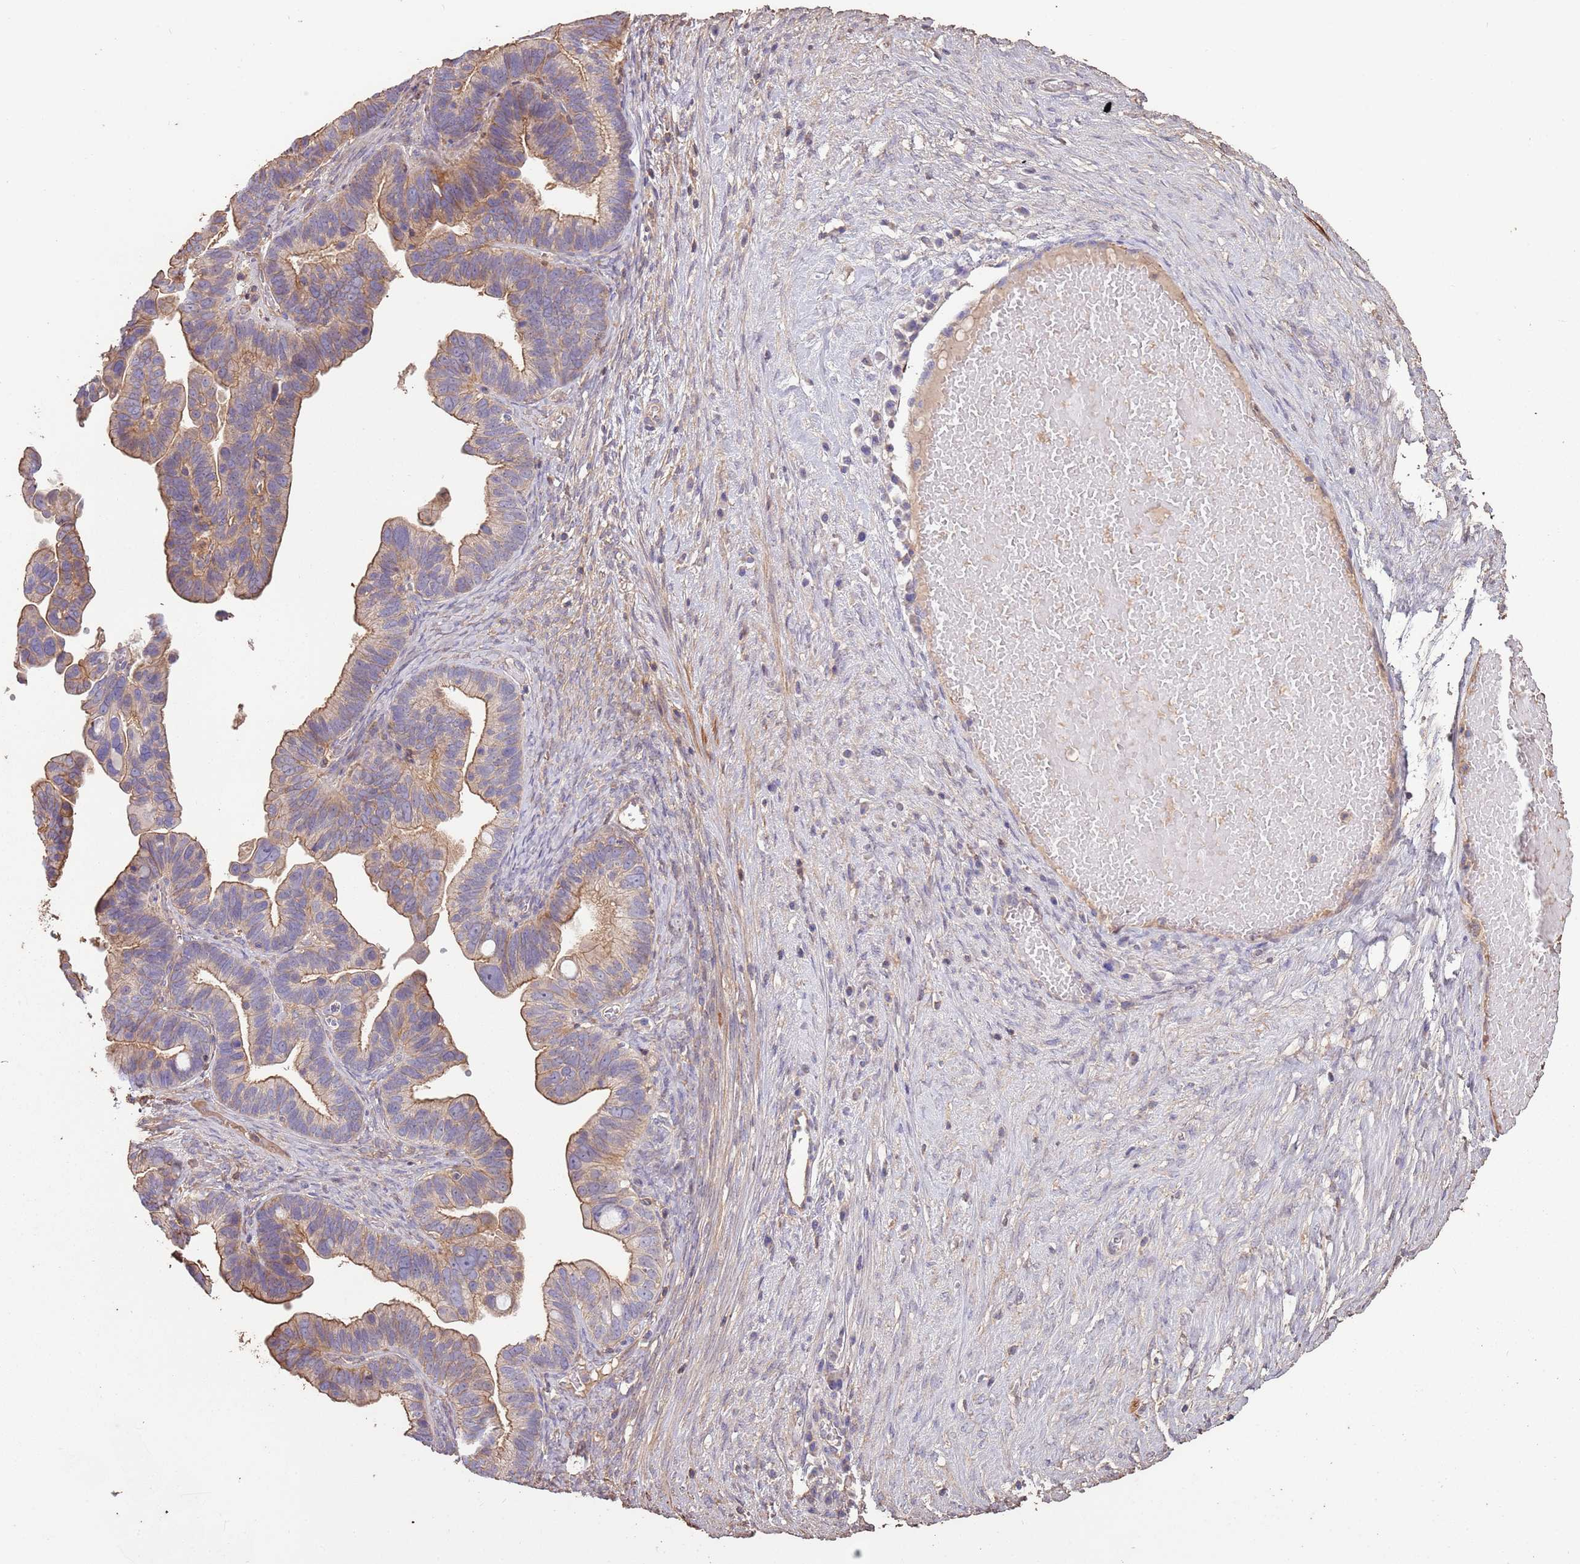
{"staining": {"intensity": "moderate", "quantity": ">75%", "location": "cytoplasmic/membranous"}, "tissue": "ovarian cancer", "cell_type": "Tumor cells", "image_type": "cancer", "snomed": [{"axis": "morphology", "description": "Cystadenocarcinoma, serous, NOS"}, {"axis": "topography", "description": "Ovary"}], "caption": "Human ovarian serous cystadenocarcinoma stained with a protein marker shows moderate staining in tumor cells.", "gene": "FECH", "patient": {"sex": "female", "age": 56}}